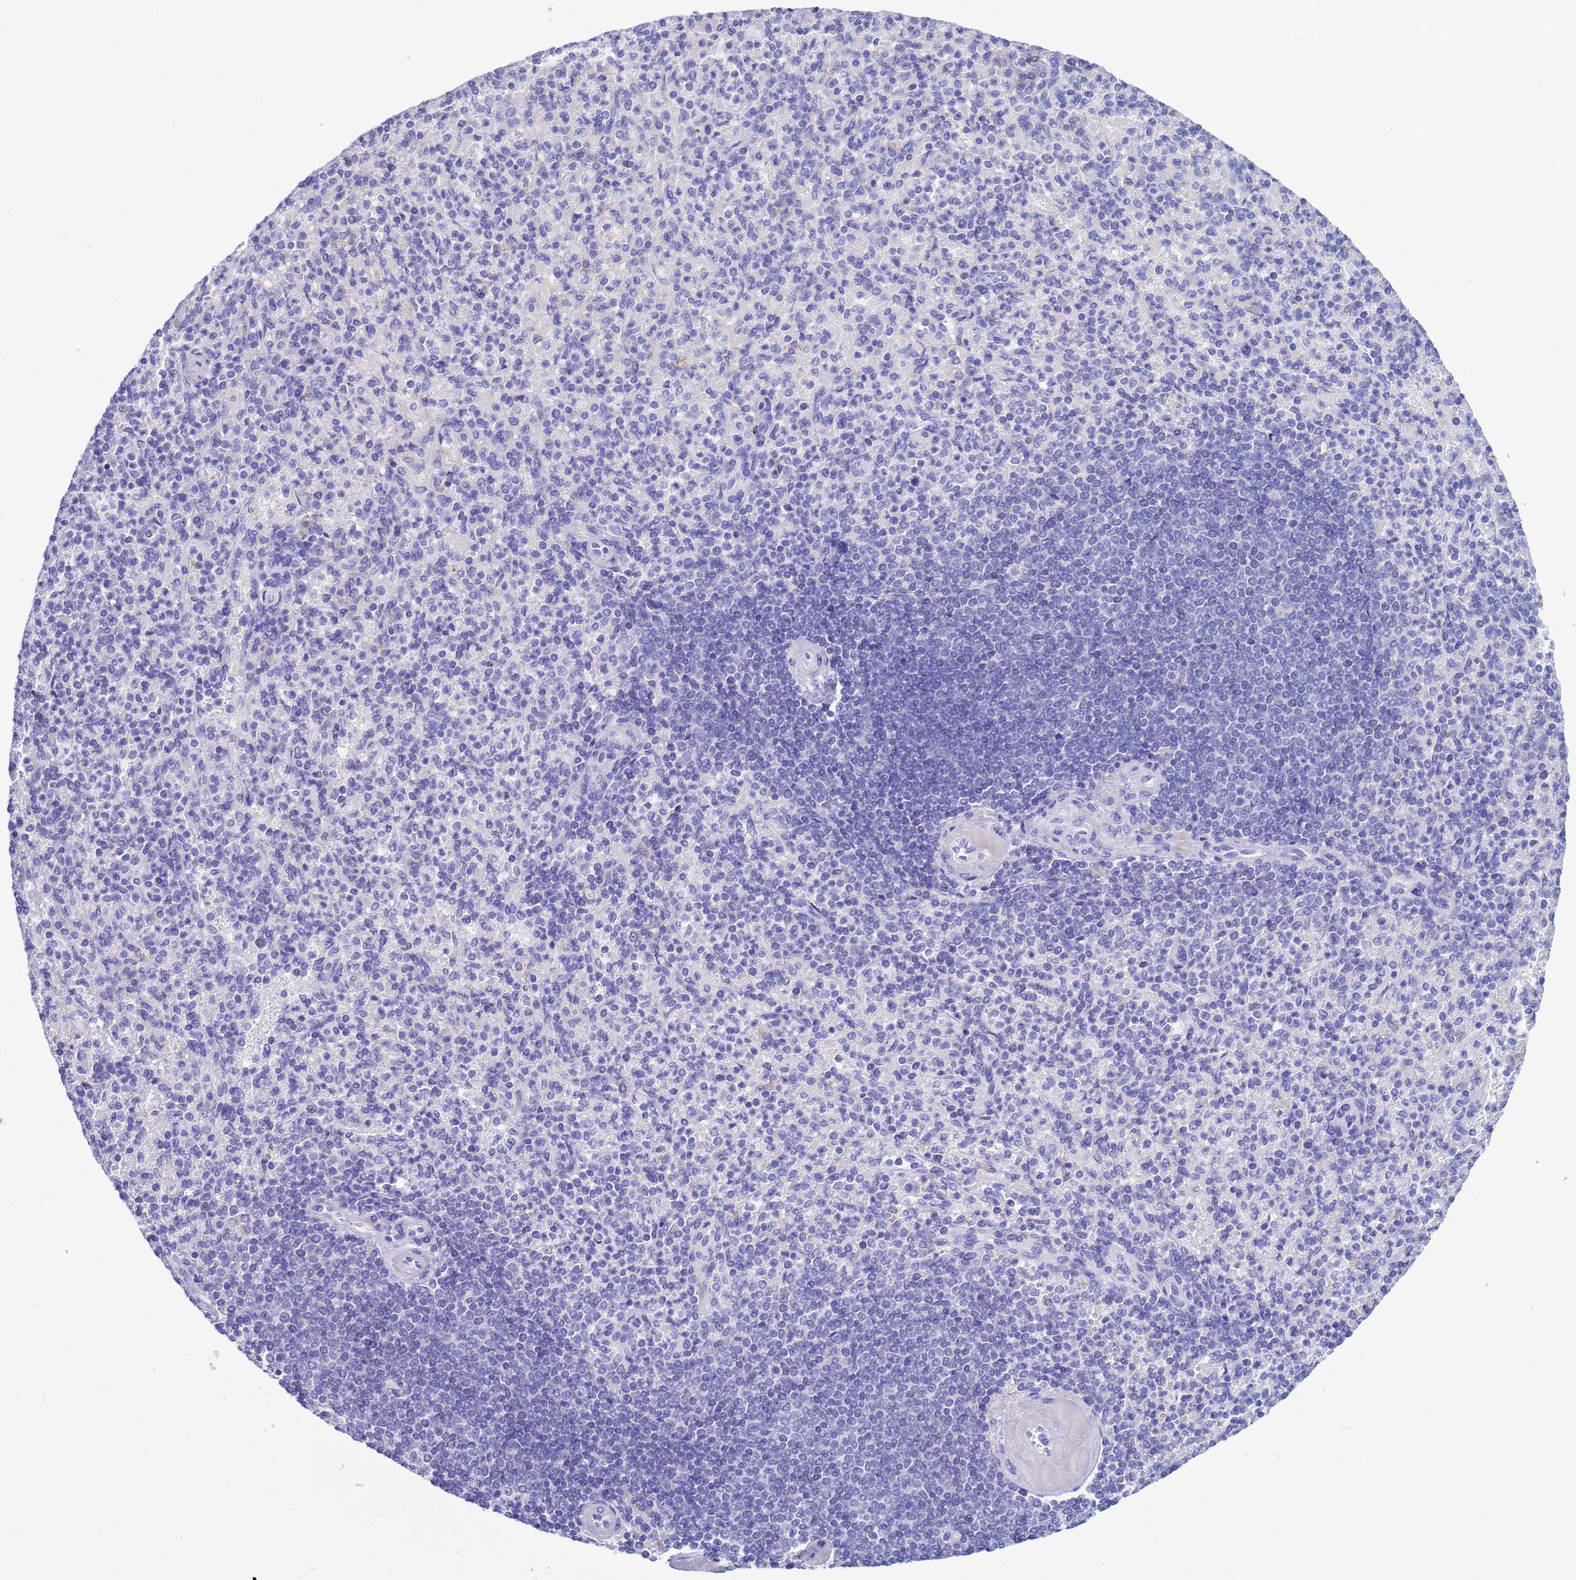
{"staining": {"intensity": "negative", "quantity": "none", "location": "none"}, "tissue": "spleen", "cell_type": "Cells in red pulp", "image_type": "normal", "snomed": [{"axis": "morphology", "description": "Normal tissue, NOS"}, {"axis": "topography", "description": "Spleen"}], "caption": "A histopathology image of human spleen is negative for staining in cells in red pulp. (DAB (3,3'-diaminobenzidine) immunohistochemistry (IHC) visualized using brightfield microscopy, high magnification).", "gene": "SYCN", "patient": {"sex": "female", "age": 74}}